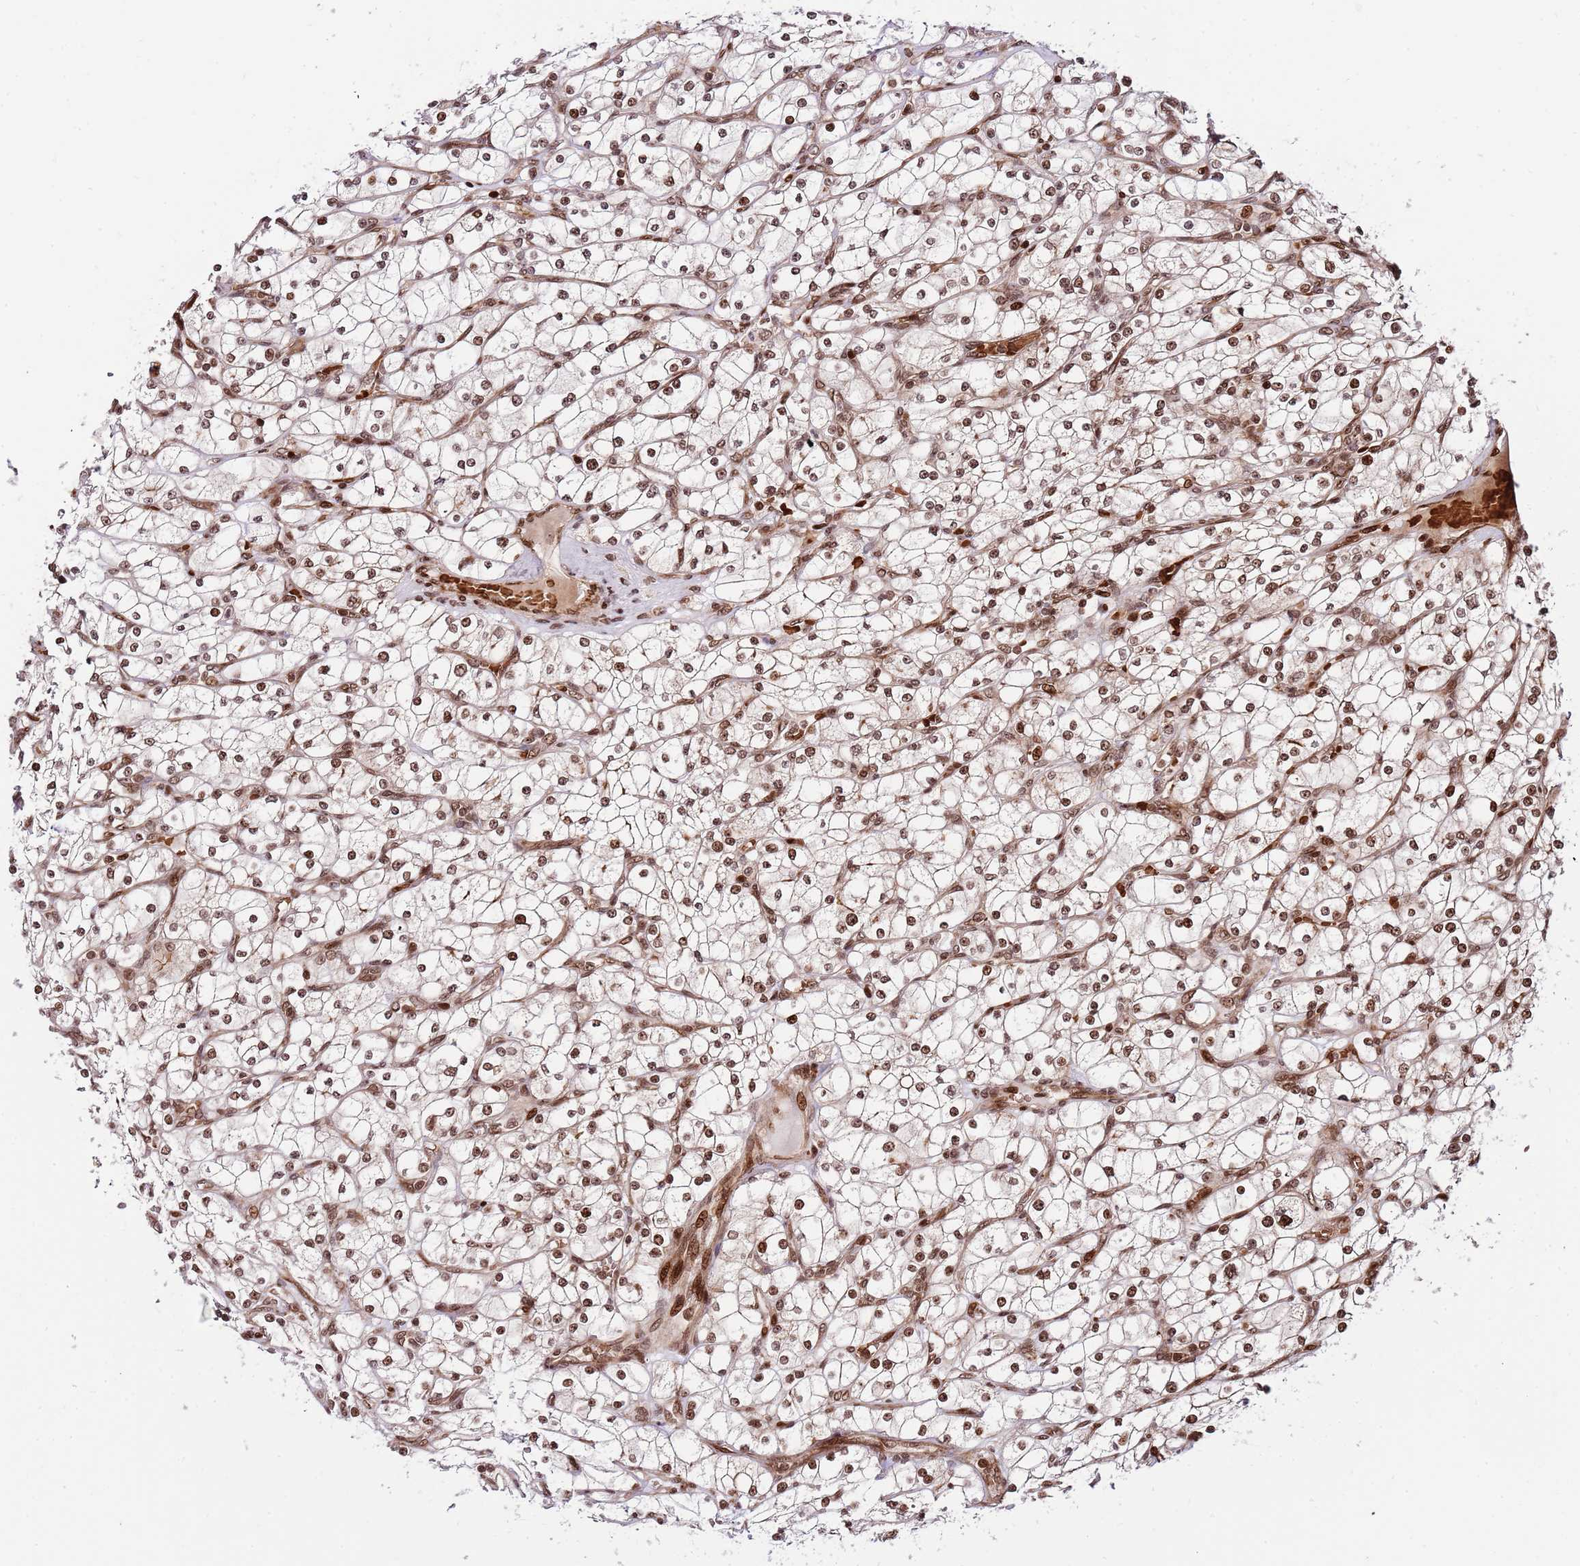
{"staining": {"intensity": "moderate", "quantity": ">75%", "location": "nuclear"}, "tissue": "renal cancer", "cell_type": "Tumor cells", "image_type": "cancer", "snomed": [{"axis": "morphology", "description": "Adenocarcinoma, NOS"}, {"axis": "topography", "description": "Kidney"}], "caption": "An image showing moderate nuclear positivity in approximately >75% of tumor cells in adenocarcinoma (renal), as visualized by brown immunohistochemical staining.", "gene": "RIF1", "patient": {"sex": "male", "age": 80}}